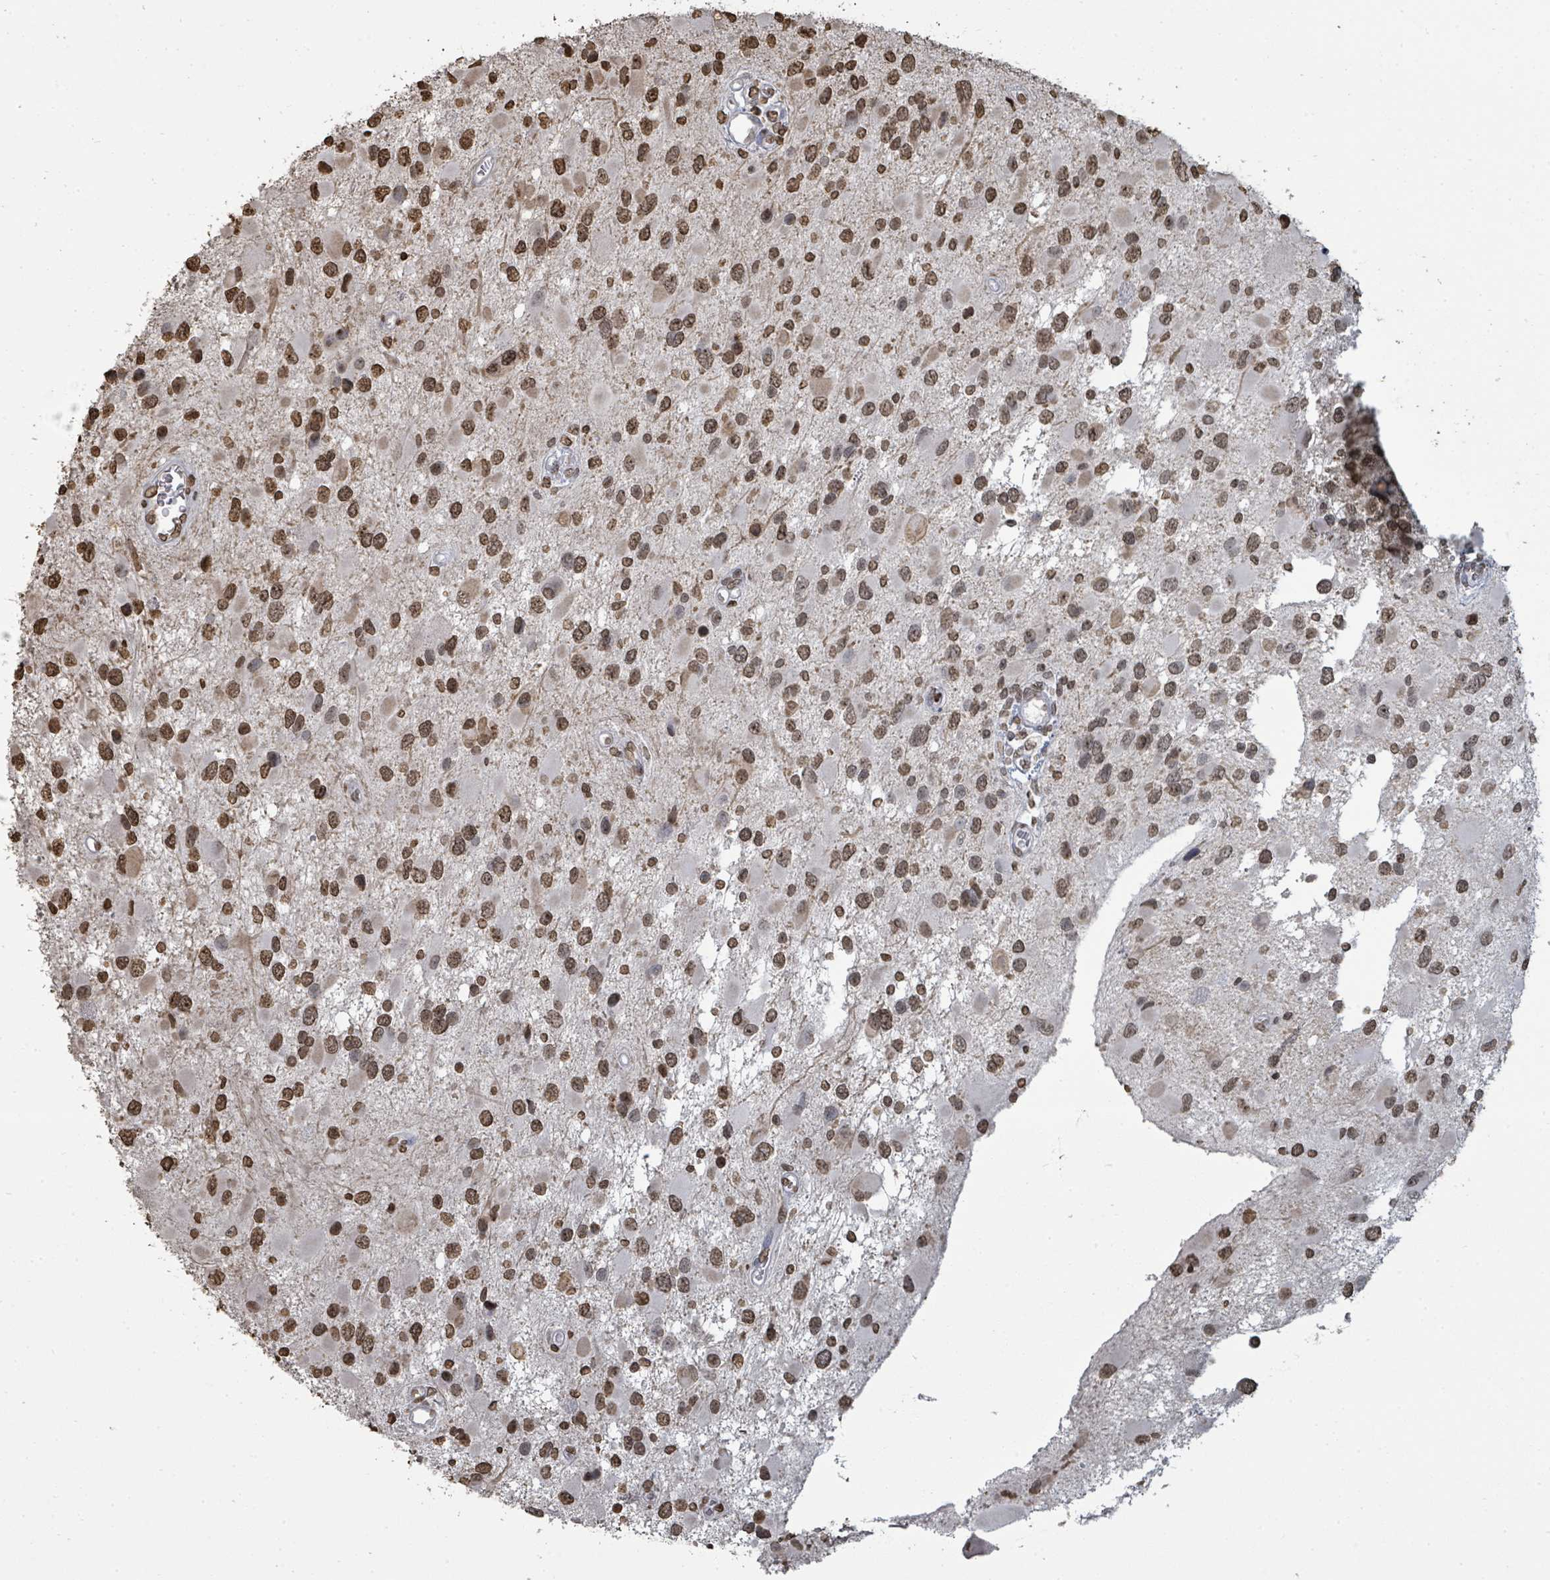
{"staining": {"intensity": "moderate", "quantity": ">75%", "location": "nuclear"}, "tissue": "glioma", "cell_type": "Tumor cells", "image_type": "cancer", "snomed": [{"axis": "morphology", "description": "Glioma, malignant, High grade"}, {"axis": "topography", "description": "Brain"}], "caption": "Immunohistochemical staining of glioma reveals medium levels of moderate nuclear staining in approximately >75% of tumor cells.", "gene": "MRPS12", "patient": {"sex": "male", "age": 53}}